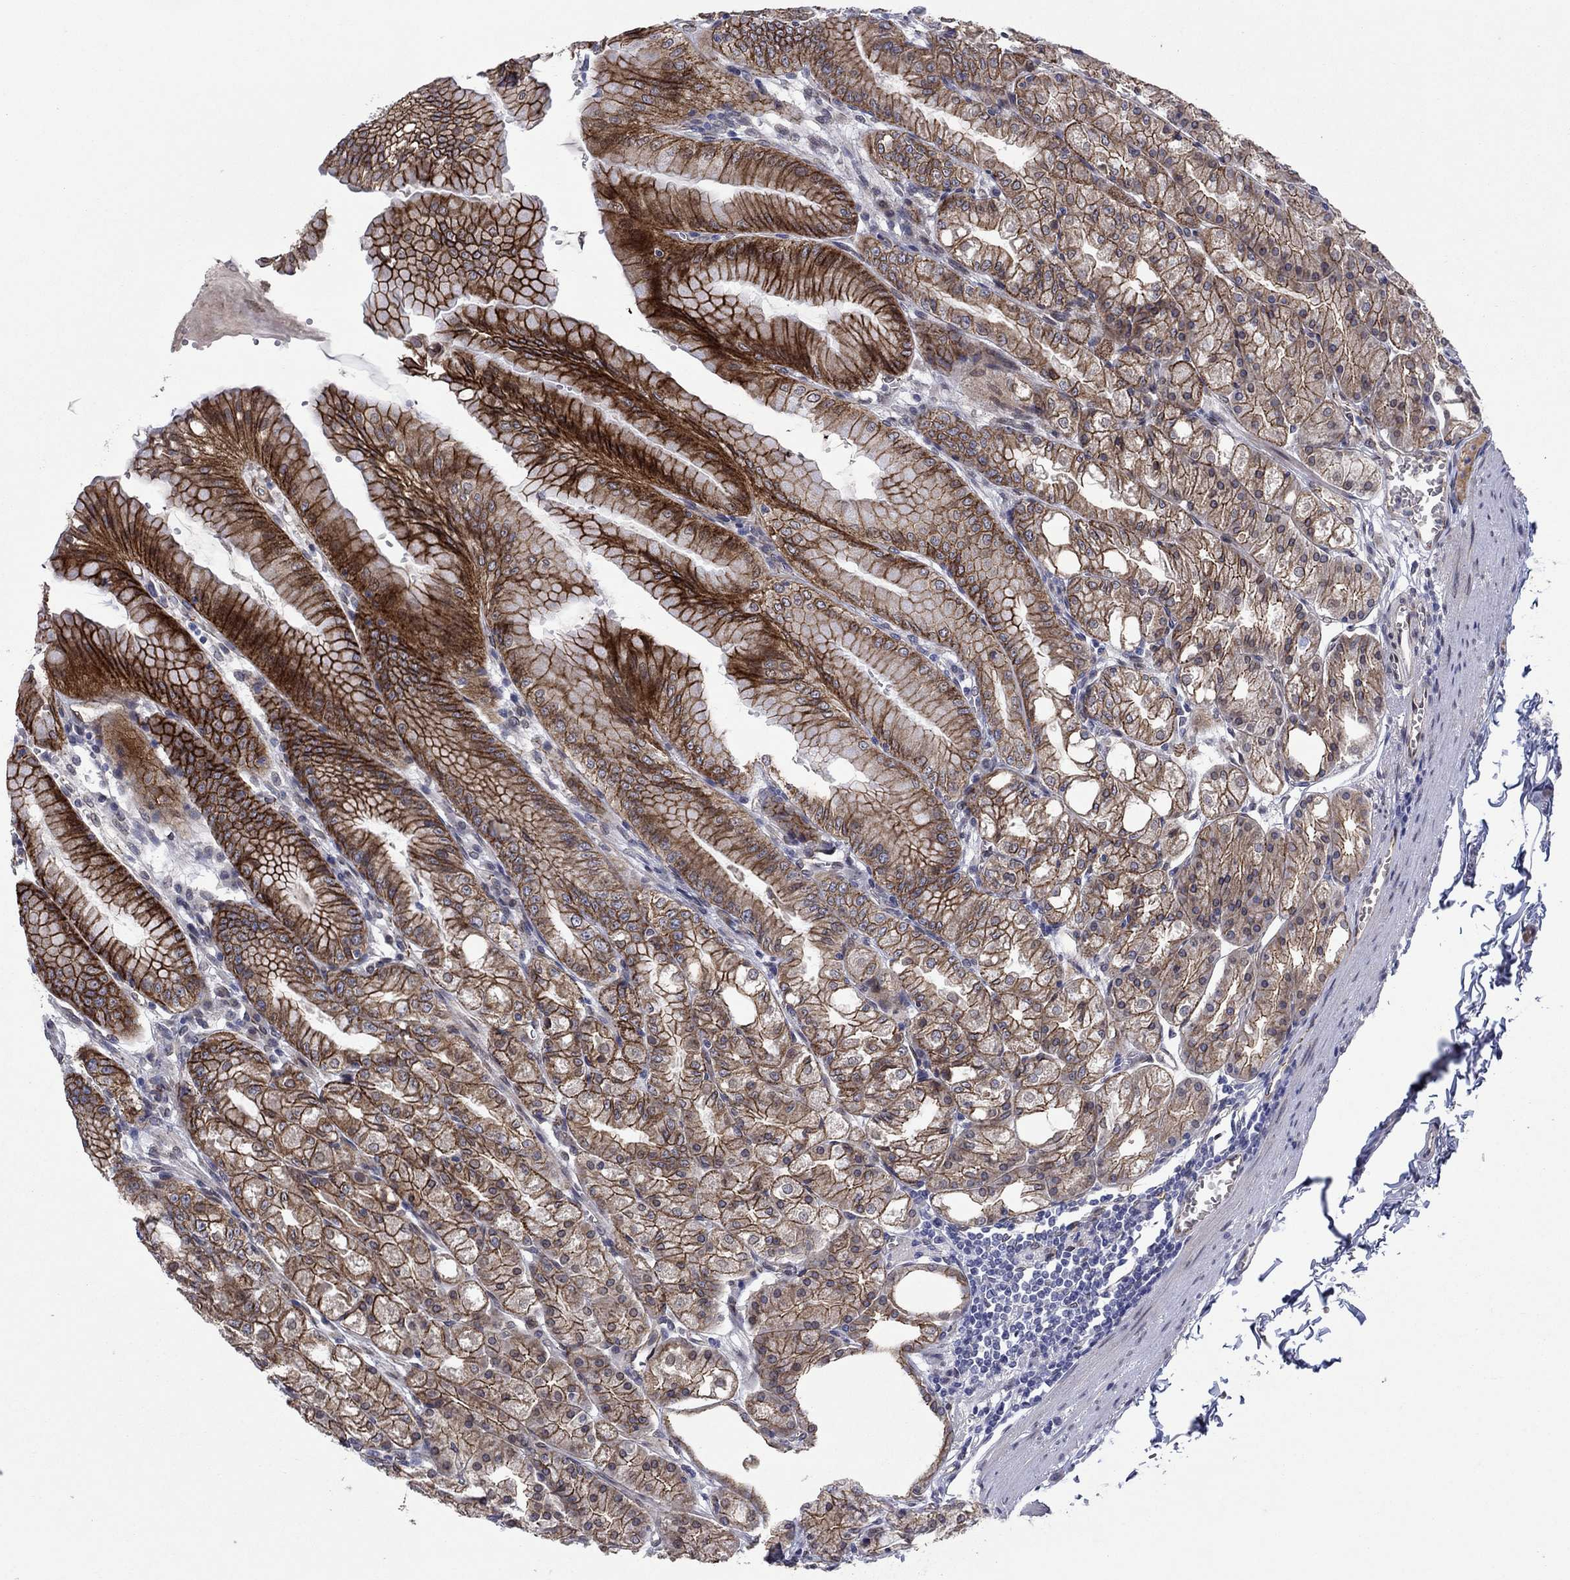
{"staining": {"intensity": "strong", "quantity": ">75%", "location": "cytoplasmic/membranous"}, "tissue": "stomach", "cell_type": "Glandular cells", "image_type": "normal", "snomed": [{"axis": "morphology", "description": "Normal tissue, NOS"}, {"axis": "topography", "description": "Stomach"}], "caption": "DAB immunohistochemical staining of unremarkable stomach displays strong cytoplasmic/membranous protein expression in about >75% of glandular cells. (Brightfield microscopy of DAB IHC at high magnification).", "gene": "EMC9", "patient": {"sex": "male", "age": 71}}